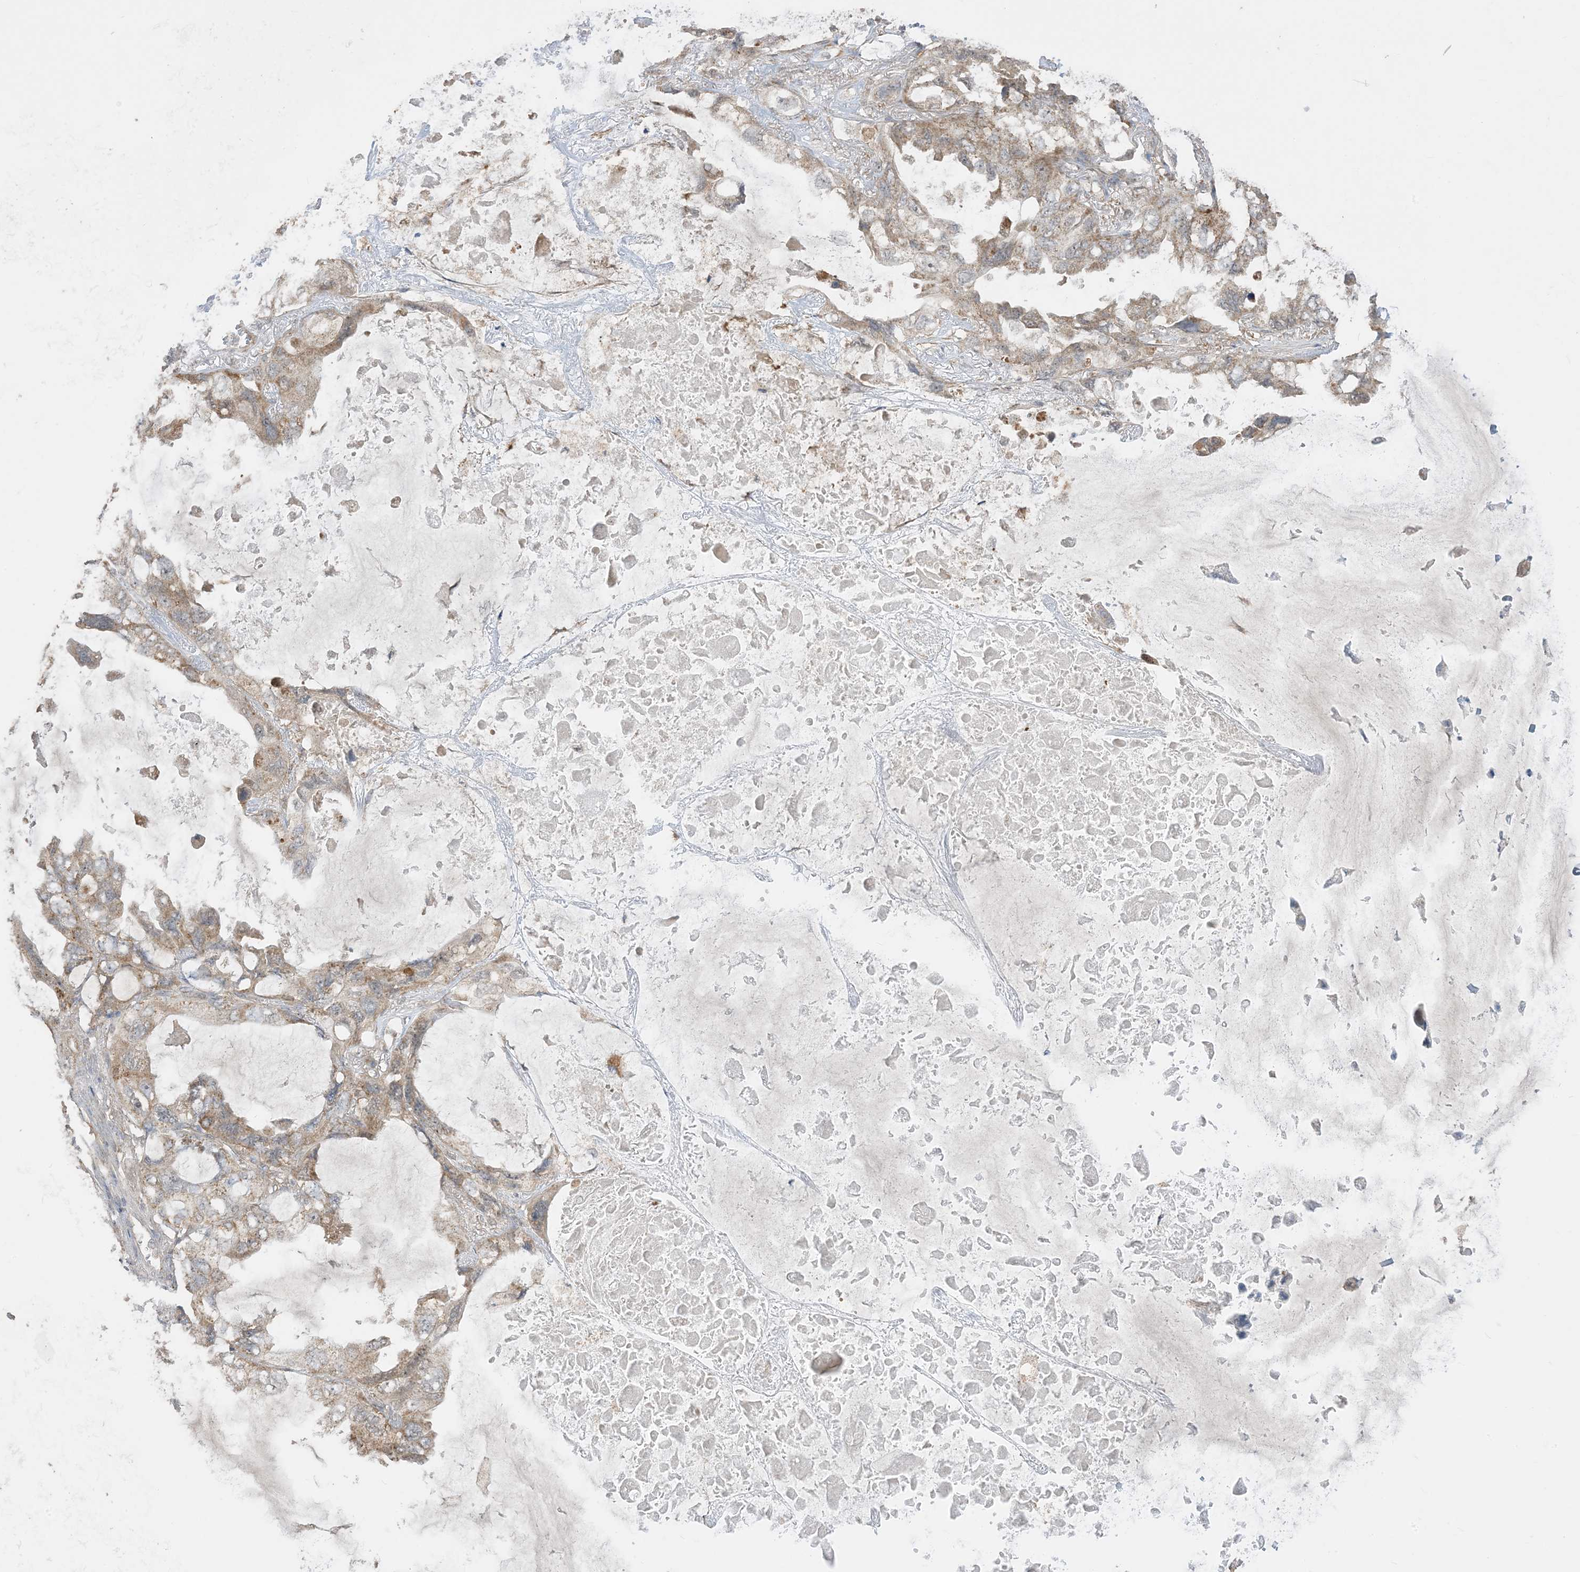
{"staining": {"intensity": "moderate", "quantity": ">75%", "location": "cytoplasmic/membranous"}, "tissue": "lung cancer", "cell_type": "Tumor cells", "image_type": "cancer", "snomed": [{"axis": "morphology", "description": "Squamous cell carcinoma, NOS"}, {"axis": "topography", "description": "Lung"}], "caption": "Protein expression analysis of human squamous cell carcinoma (lung) reveals moderate cytoplasmic/membranous staining in approximately >75% of tumor cells. (DAB (3,3'-diaminobenzidine) = brown stain, brightfield microscopy at high magnification).", "gene": "SIRT3", "patient": {"sex": "female", "age": 73}}